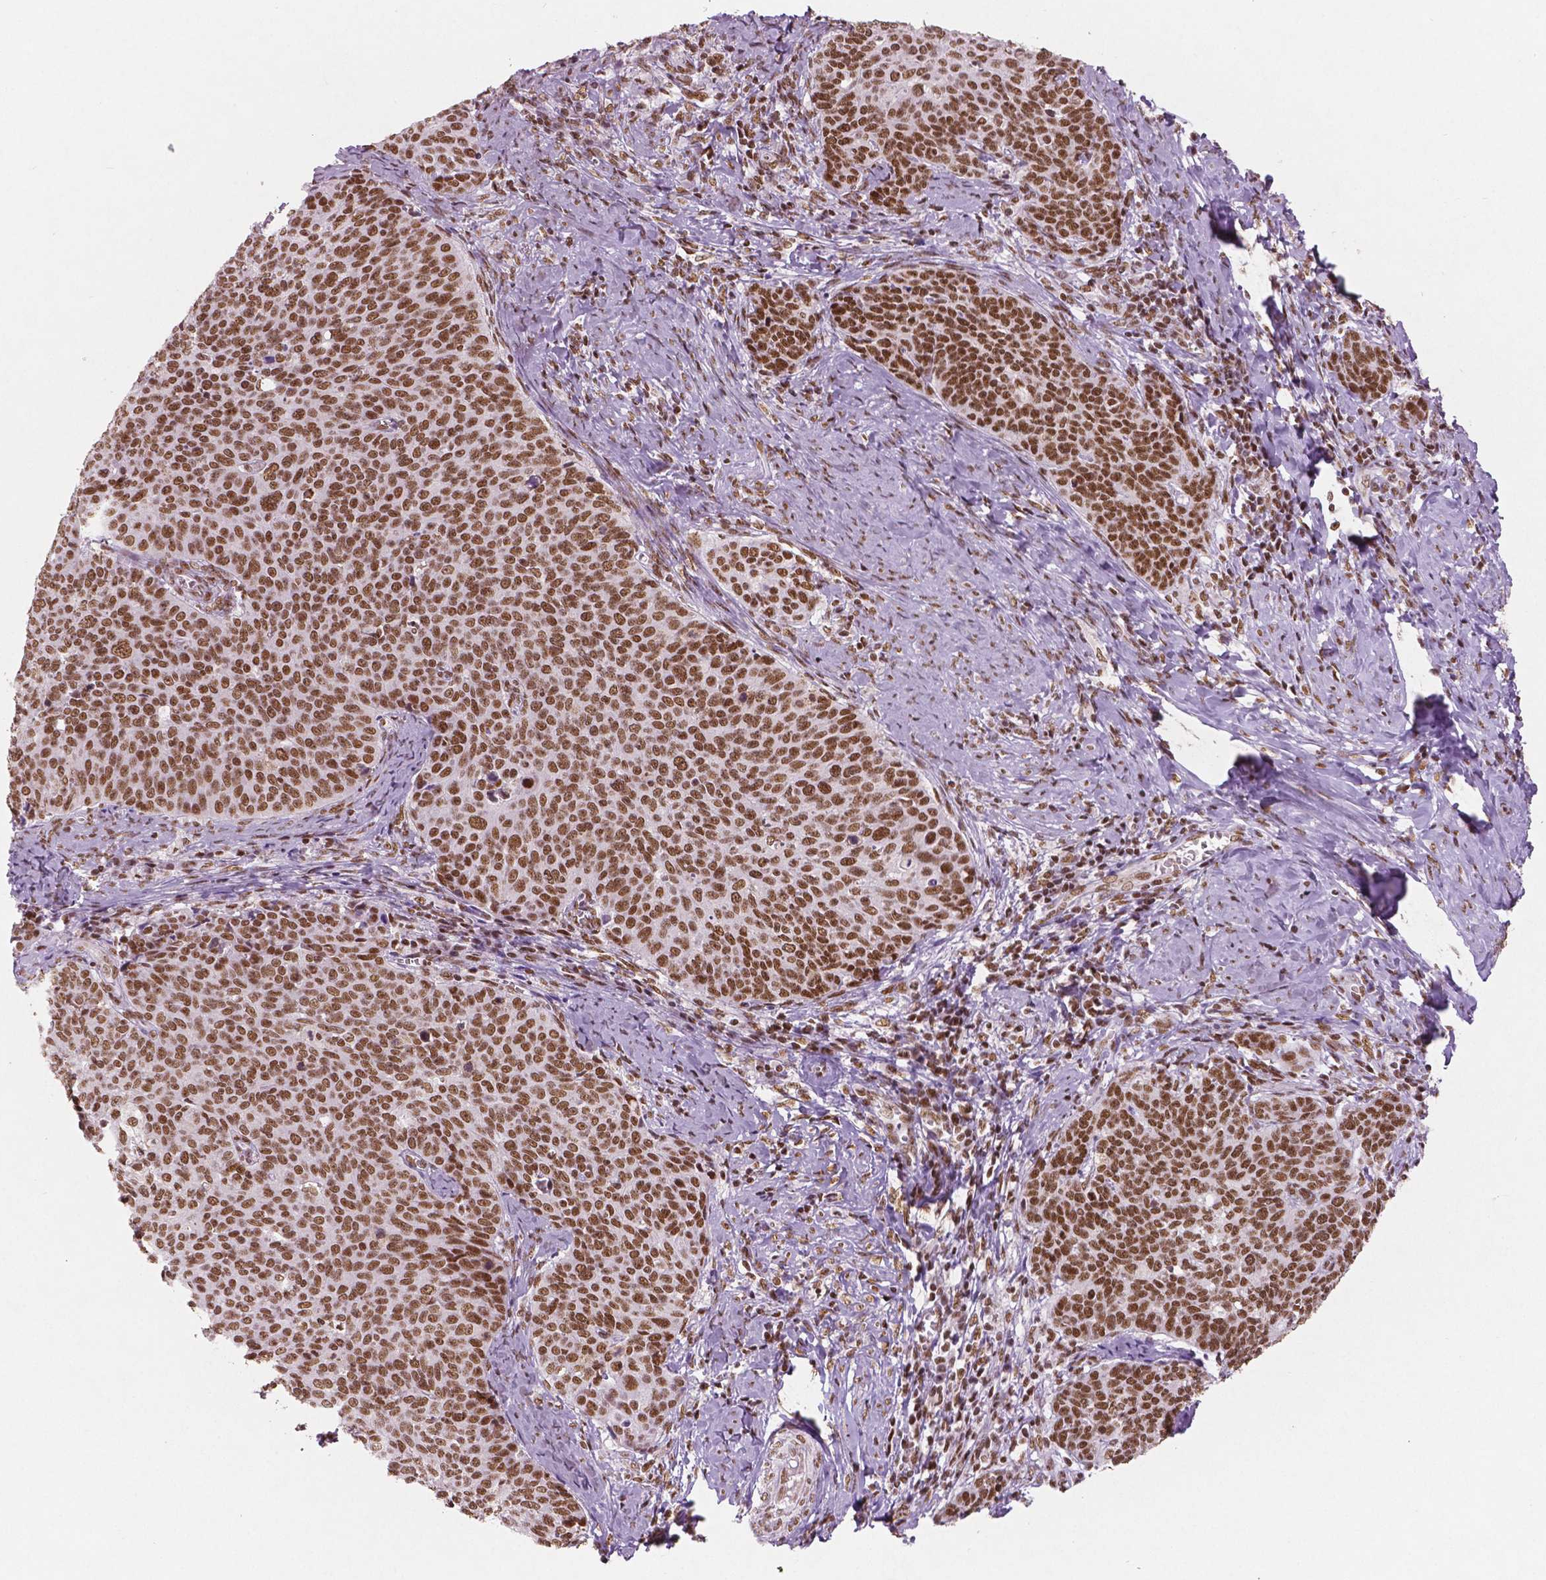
{"staining": {"intensity": "strong", "quantity": ">75%", "location": "nuclear"}, "tissue": "cervical cancer", "cell_type": "Tumor cells", "image_type": "cancer", "snomed": [{"axis": "morphology", "description": "Normal tissue, NOS"}, {"axis": "morphology", "description": "Squamous cell carcinoma, NOS"}, {"axis": "topography", "description": "Cervix"}], "caption": "IHC image of human squamous cell carcinoma (cervical) stained for a protein (brown), which reveals high levels of strong nuclear expression in about >75% of tumor cells.", "gene": "BRD4", "patient": {"sex": "female", "age": 39}}